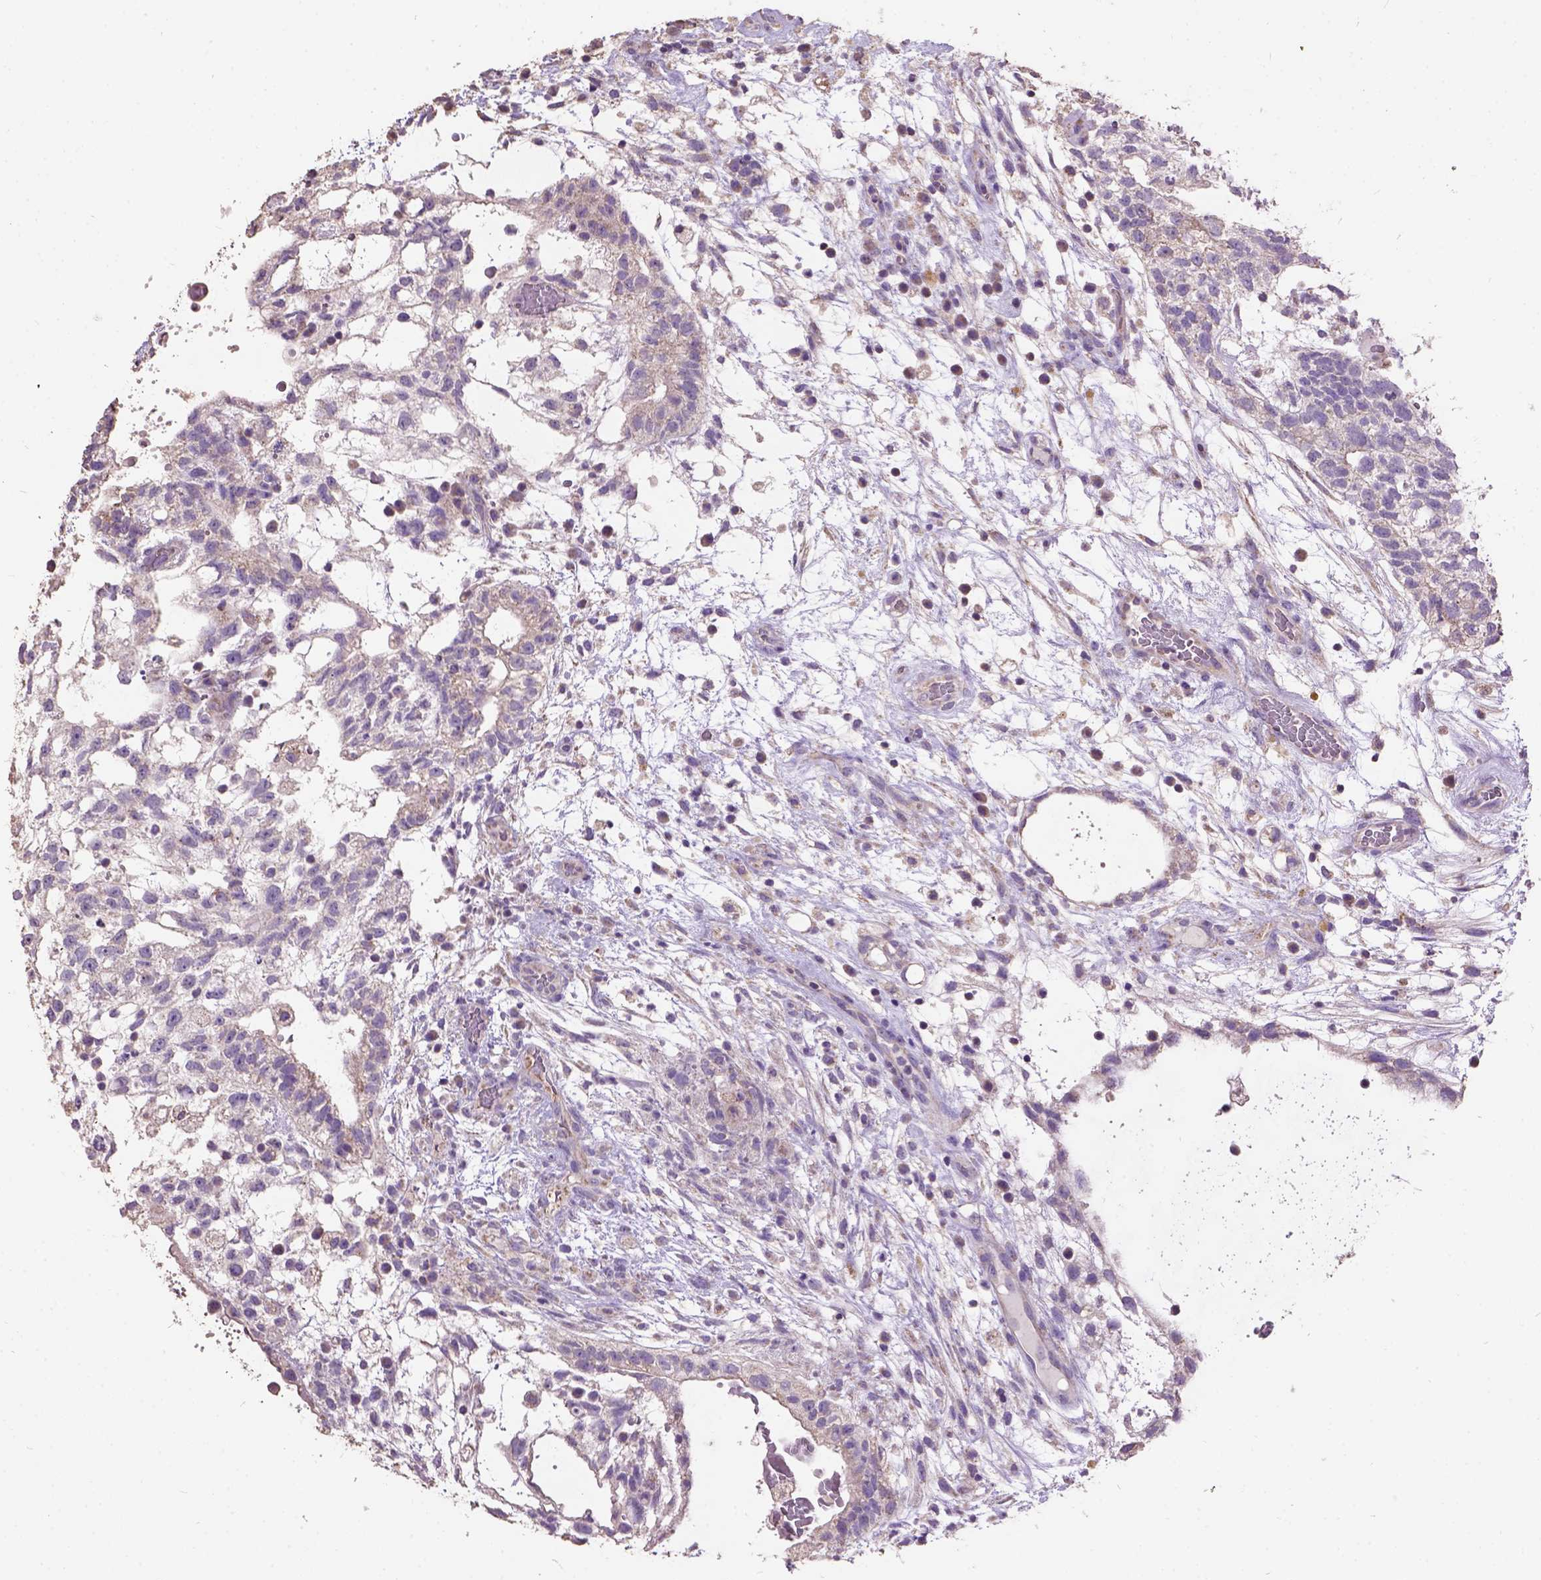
{"staining": {"intensity": "negative", "quantity": "none", "location": "none"}, "tissue": "testis cancer", "cell_type": "Tumor cells", "image_type": "cancer", "snomed": [{"axis": "morphology", "description": "Normal tissue, NOS"}, {"axis": "morphology", "description": "Carcinoma, Embryonal, NOS"}, {"axis": "topography", "description": "Testis"}], "caption": "This image is of testis cancer (embryonal carcinoma) stained with immunohistochemistry to label a protein in brown with the nuclei are counter-stained blue. There is no staining in tumor cells.", "gene": "DQX1", "patient": {"sex": "male", "age": 32}}